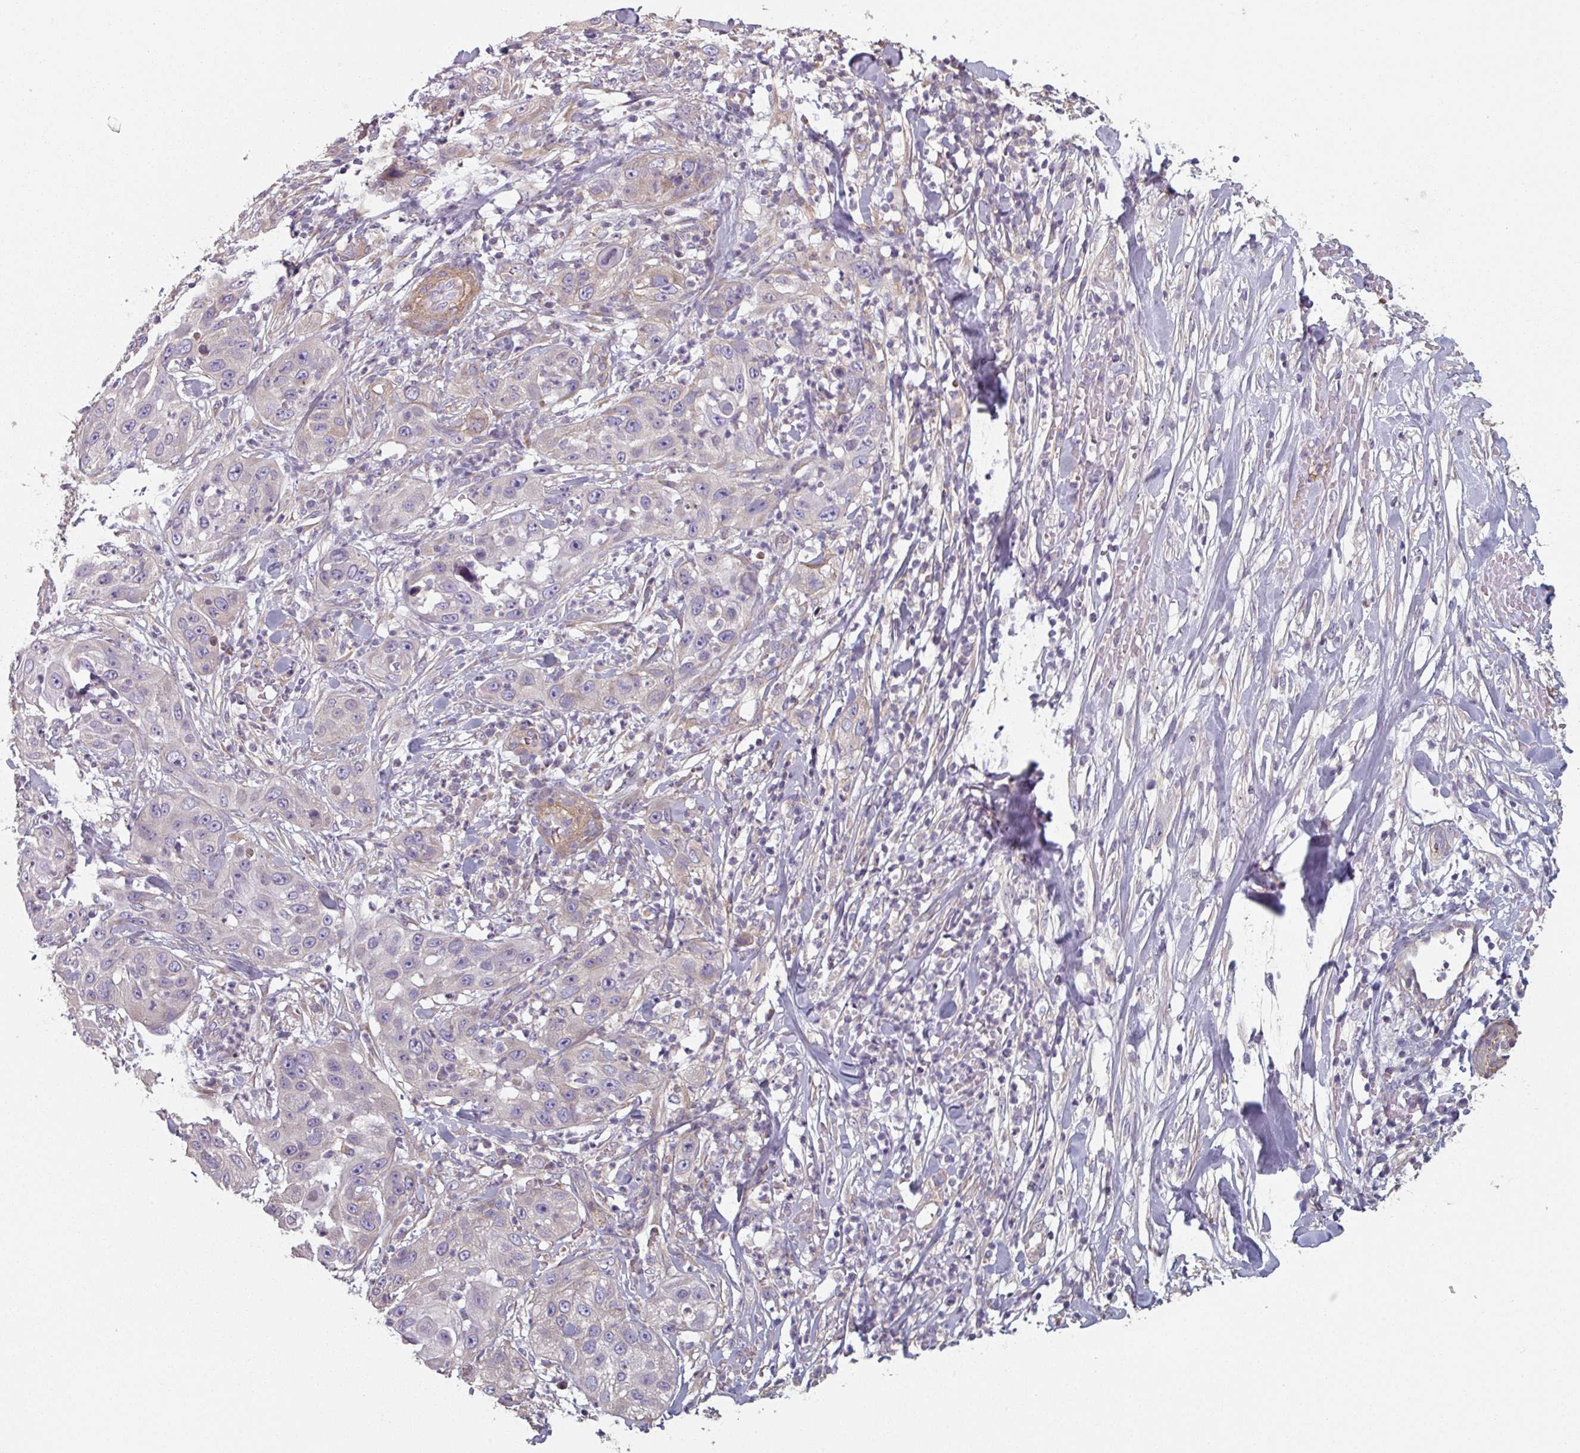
{"staining": {"intensity": "negative", "quantity": "none", "location": "none"}, "tissue": "skin cancer", "cell_type": "Tumor cells", "image_type": "cancer", "snomed": [{"axis": "morphology", "description": "Squamous cell carcinoma, NOS"}, {"axis": "topography", "description": "Skin"}], "caption": "Immunohistochemistry histopathology image of neoplastic tissue: skin cancer stained with DAB (3,3'-diaminobenzidine) displays no significant protein expression in tumor cells. (DAB immunohistochemistry, high magnification).", "gene": "GSTA4", "patient": {"sex": "female", "age": 44}}